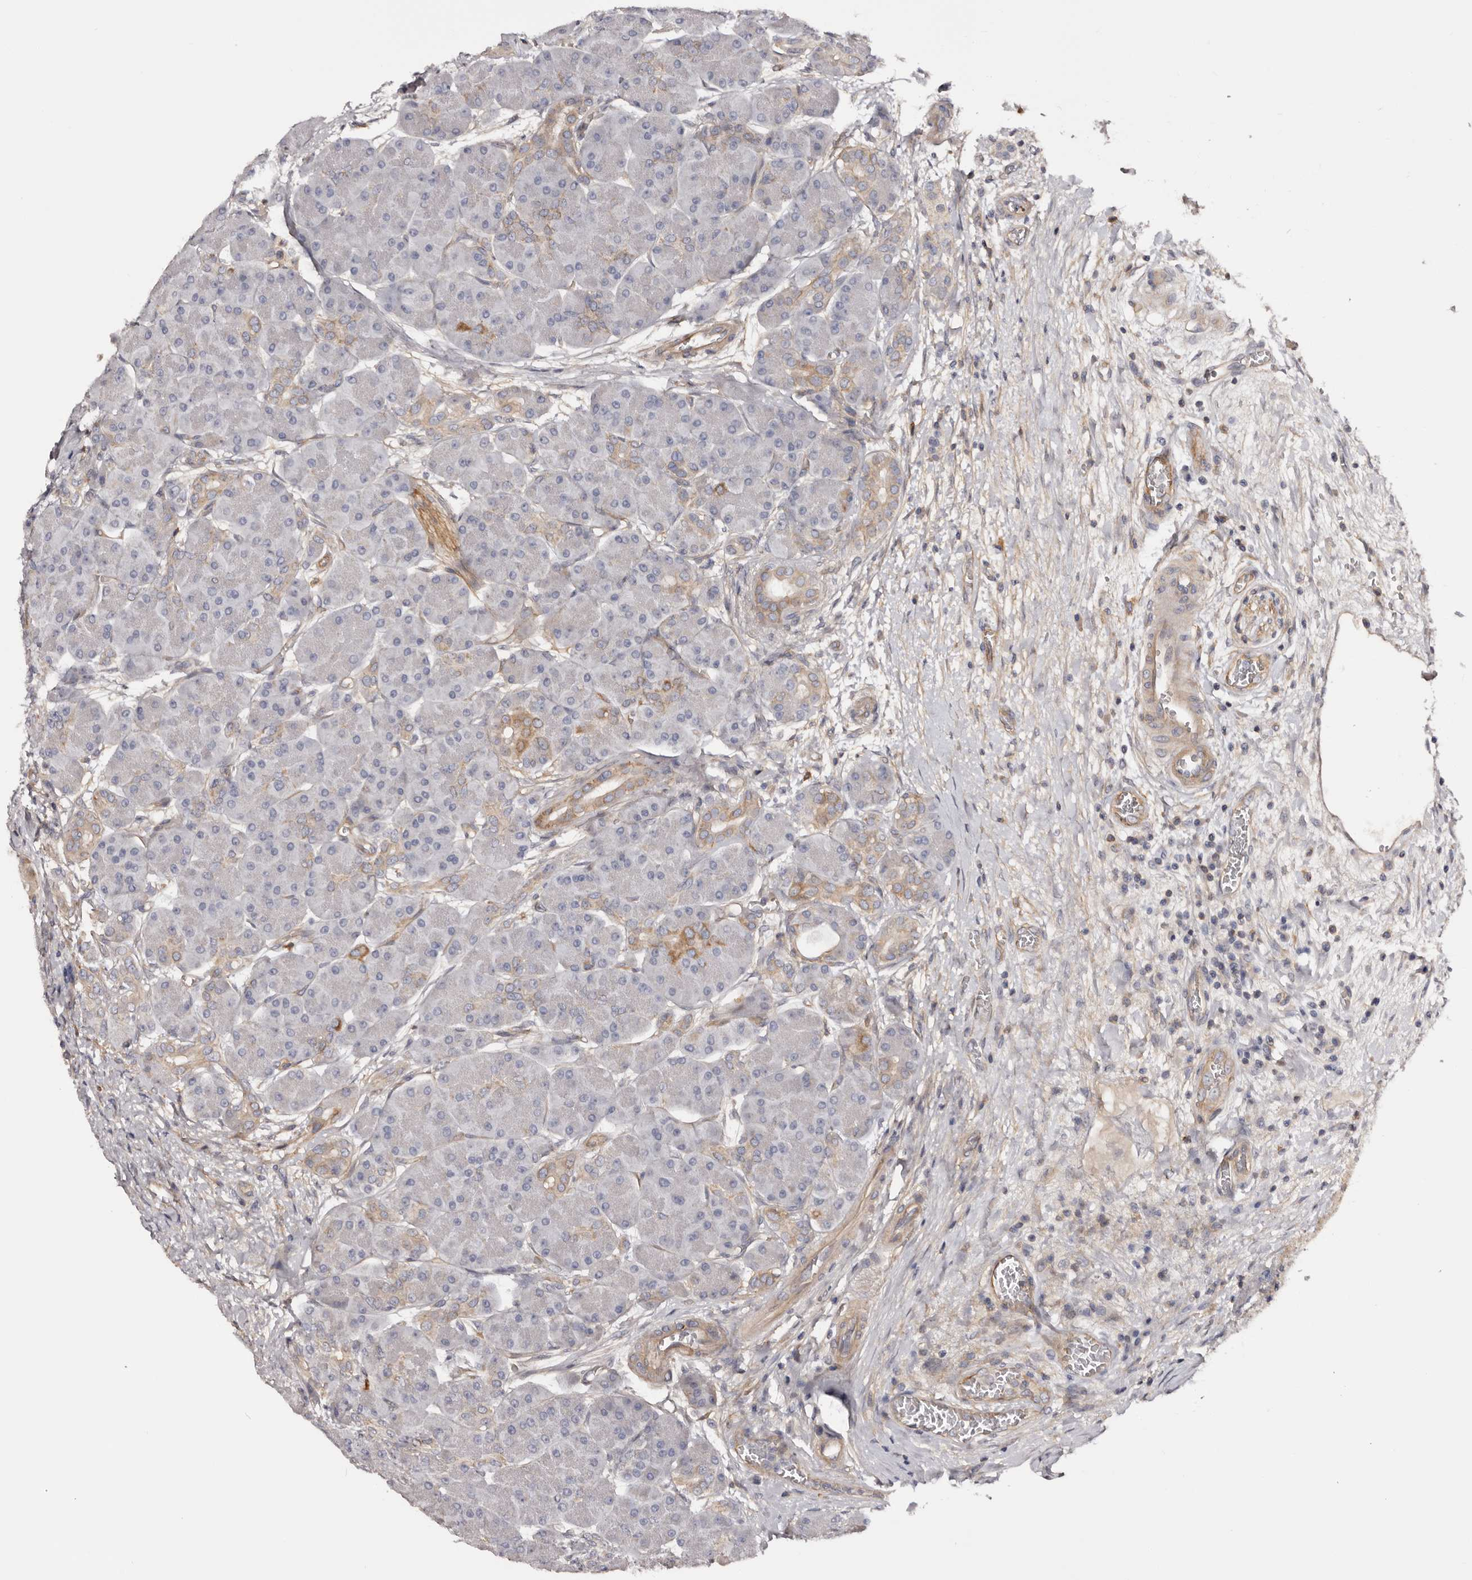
{"staining": {"intensity": "moderate", "quantity": "<25%", "location": "cytoplasmic/membranous"}, "tissue": "pancreas", "cell_type": "Exocrine glandular cells", "image_type": "normal", "snomed": [{"axis": "morphology", "description": "Normal tissue, NOS"}, {"axis": "topography", "description": "Pancreas"}], "caption": "An IHC photomicrograph of unremarkable tissue is shown. Protein staining in brown highlights moderate cytoplasmic/membranous positivity in pancreas within exocrine glandular cells. (Stains: DAB in brown, nuclei in blue, Microscopy: brightfield microscopy at high magnification).", "gene": "DMRT2", "patient": {"sex": "male", "age": 63}}